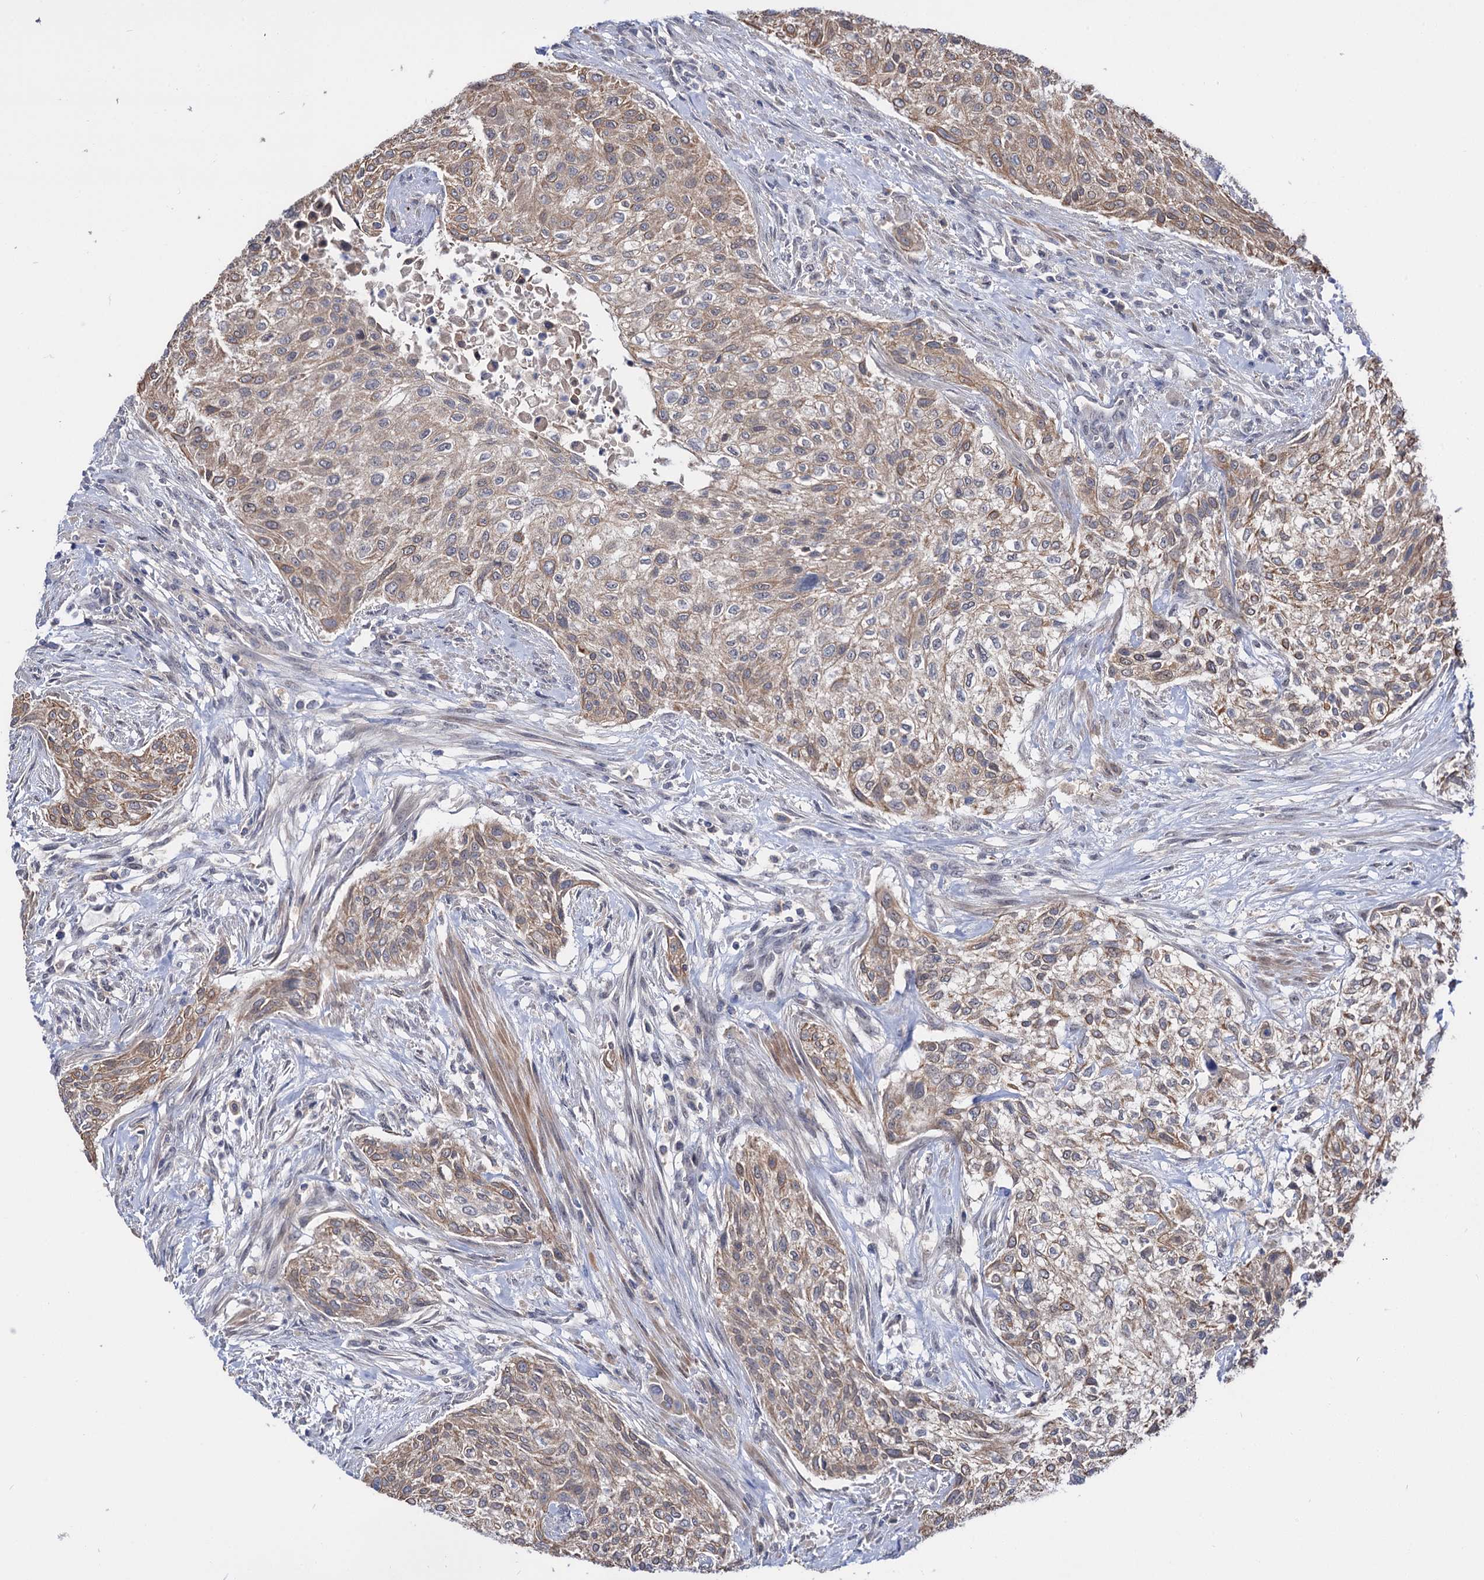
{"staining": {"intensity": "weak", "quantity": ">75%", "location": "cytoplasmic/membranous"}, "tissue": "urothelial cancer", "cell_type": "Tumor cells", "image_type": "cancer", "snomed": [{"axis": "morphology", "description": "Normal tissue, NOS"}, {"axis": "morphology", "description": "Urothelial carcinoma, NOS"}, {"axis": "topography", "description": "Urinary bladder"}, {"axis": "topography", "description": "Peripheral nerve tissue"}], "caption": "Immunohistochemistry (IHC) histopathology image of urothelial cancer stained for a protein (brown), which shows low levels of weak cytoplasmic/membranous expression in about >75% of tumor cells.", "gene": "NEK10", "patient": {"sex": "male", "age": 35}}